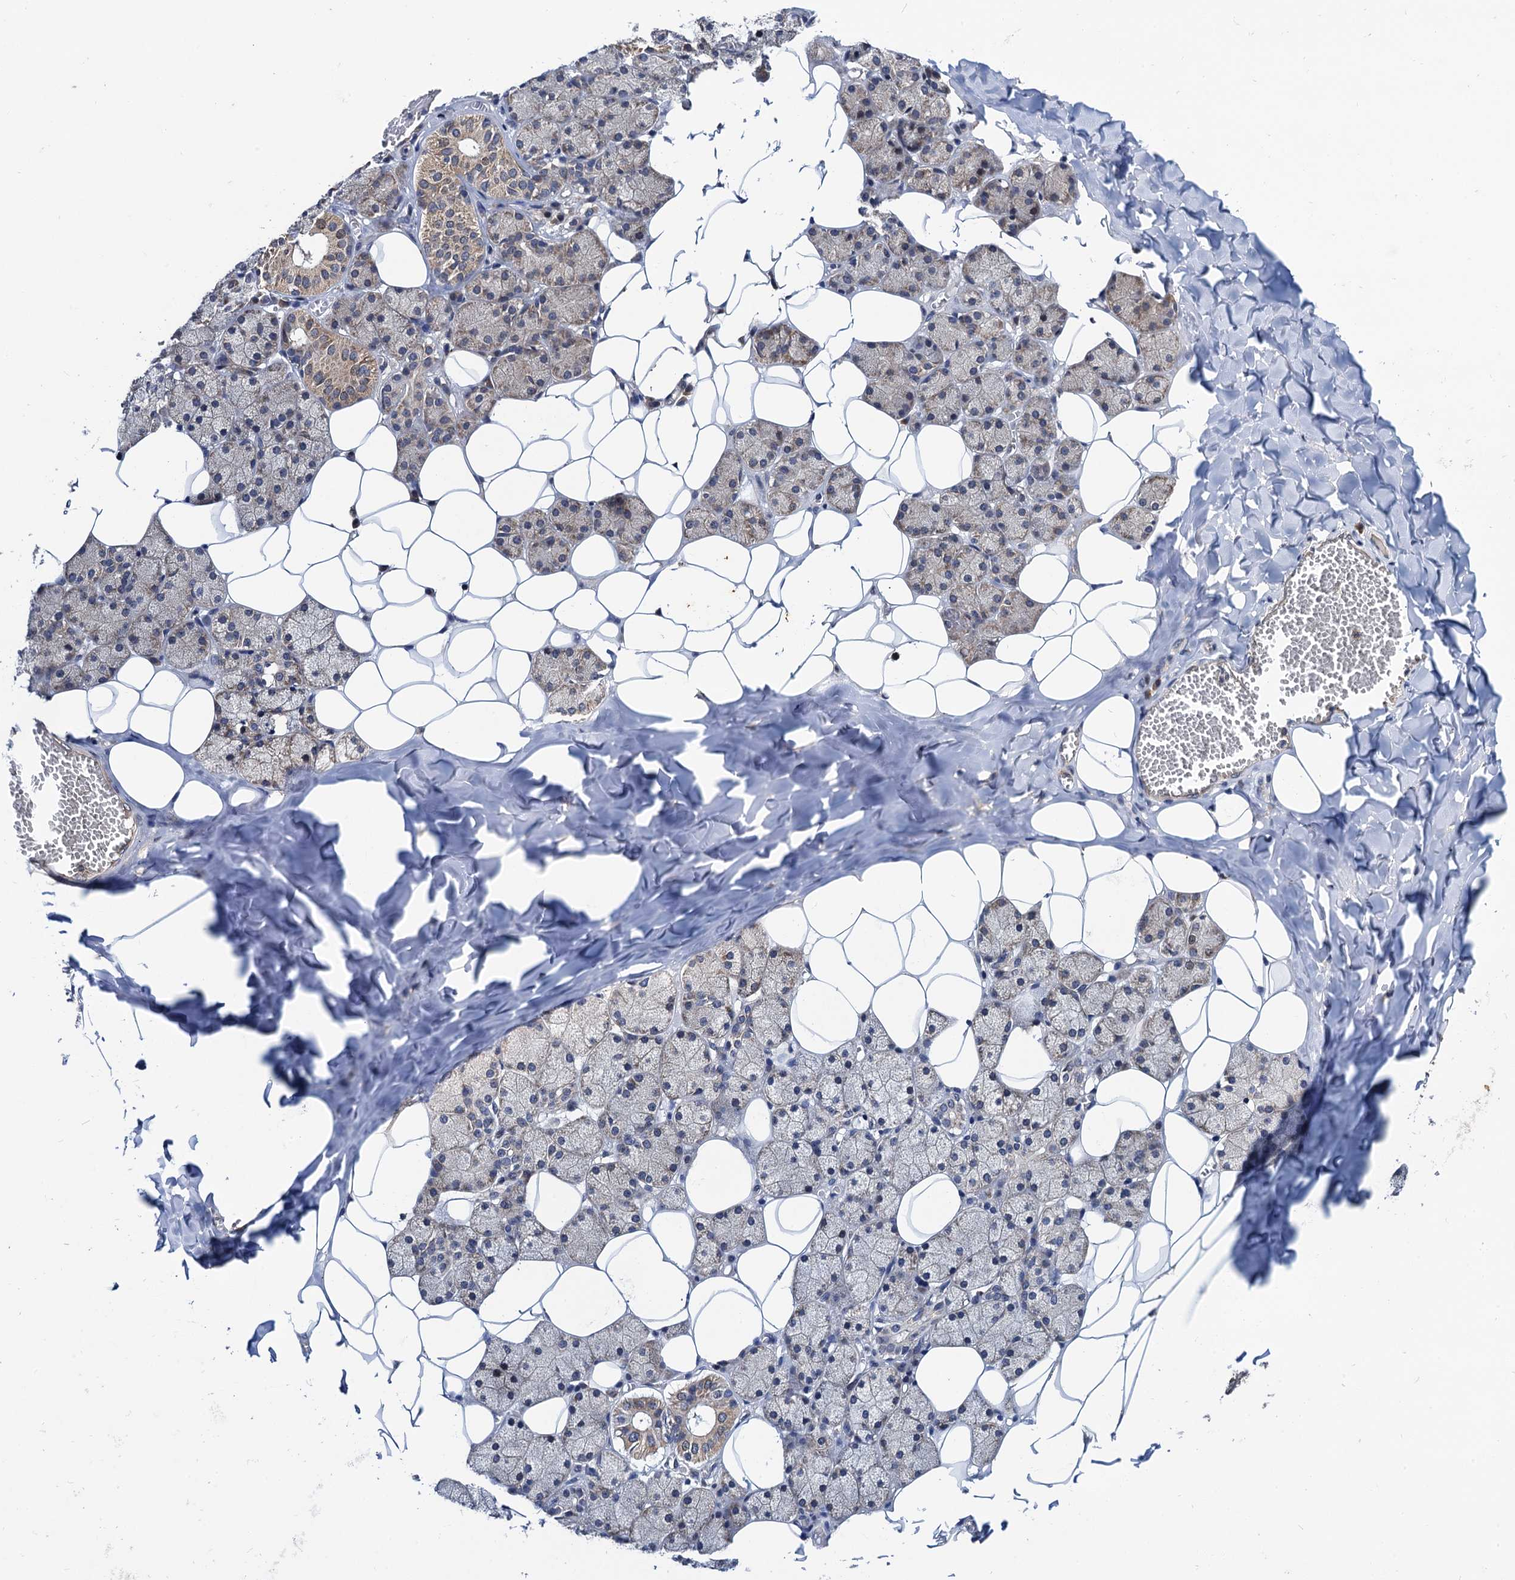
{"staining": {"intensity": "moderate", "quantity": "25%-75%", "location": "cytoplasmic/membranous"}, "tissue": "salivary gland", "cell_type": "Glandular cells", "image_type": "normal", "snomed": [{"axis": "morphology", "description": "Normal tissue, NOS"}, {"axis": "topography", "description": "Salivary gland"}], "caption": "Salivary gland stained for a protein displays moderate cytoplasmic/membranous positivity in glandular cells. Using DAB (brown) and hematoxylin (blue) stains, captured at high magnification using brightfield microscopy.", "gene": "NAA16", "patient": {"sex": "female", "age": 33}}